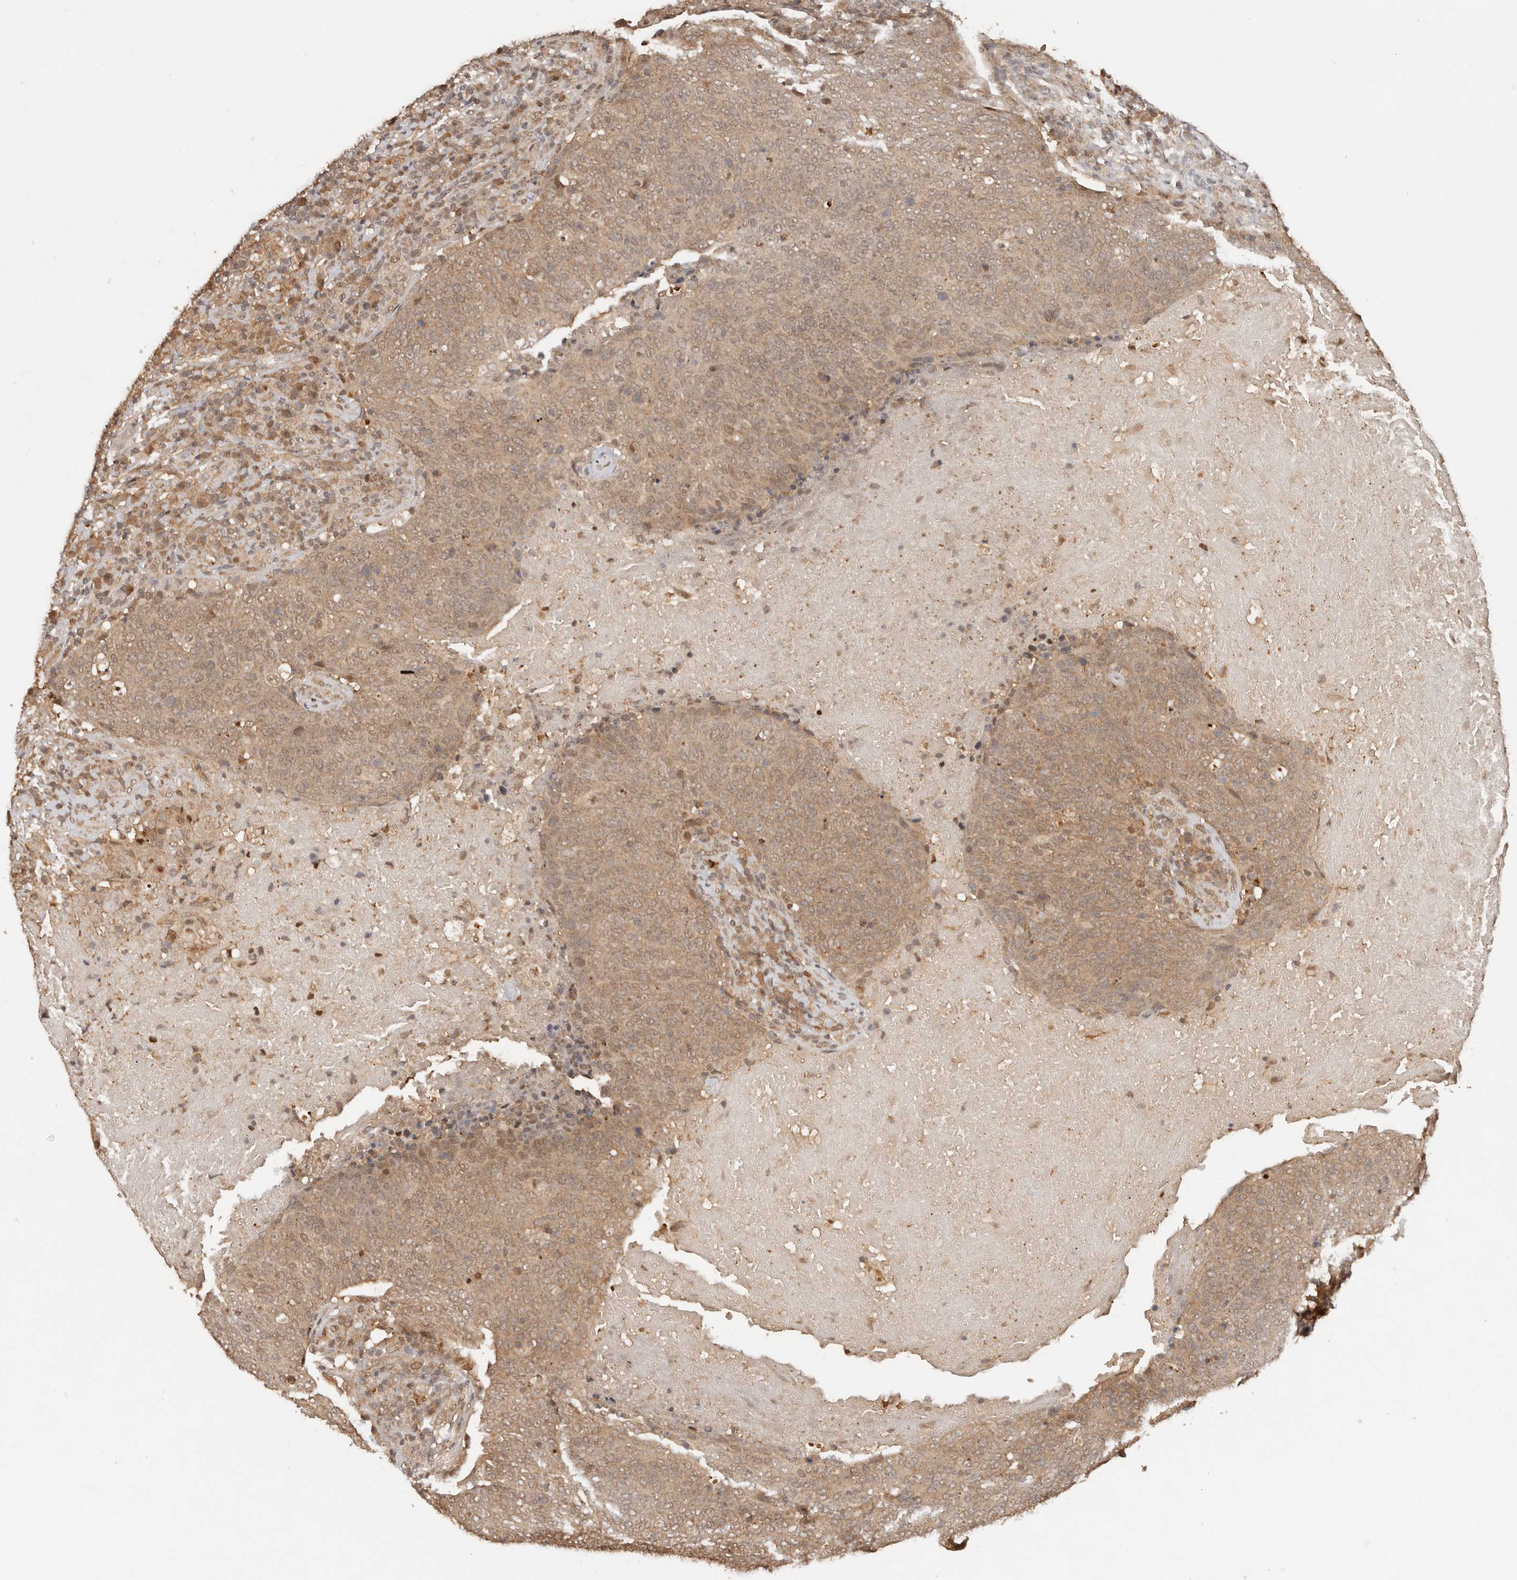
{"staining": {"intensity": "moderate", "quantity": ">75%", "location": "cytoplasmic/membranous"}, "tissue": "head and neck cancer", "cell_type": "Tumor cells", "image_type": "cancer", "snomed": [{"axis": "morphology", "description": "Squamous cell carcinoma, NOS"}, {"axis": "morphology", "description": "Squamous cell carcinoma, metastatic, NOS"}, {"axis": "topography", "description": "Lymph node"}, {"axis": "topography", "description": "Head-Neck"}], "caption": "Immunohistochemical staining of head and neck squamous cell carcinoma displays medium levels of moderate cytoplasmic/membranous protein expression in approximately >75% of tumor cells.", "gene": "PSMA5", "patient": {"sex": "male", "age": 62}}